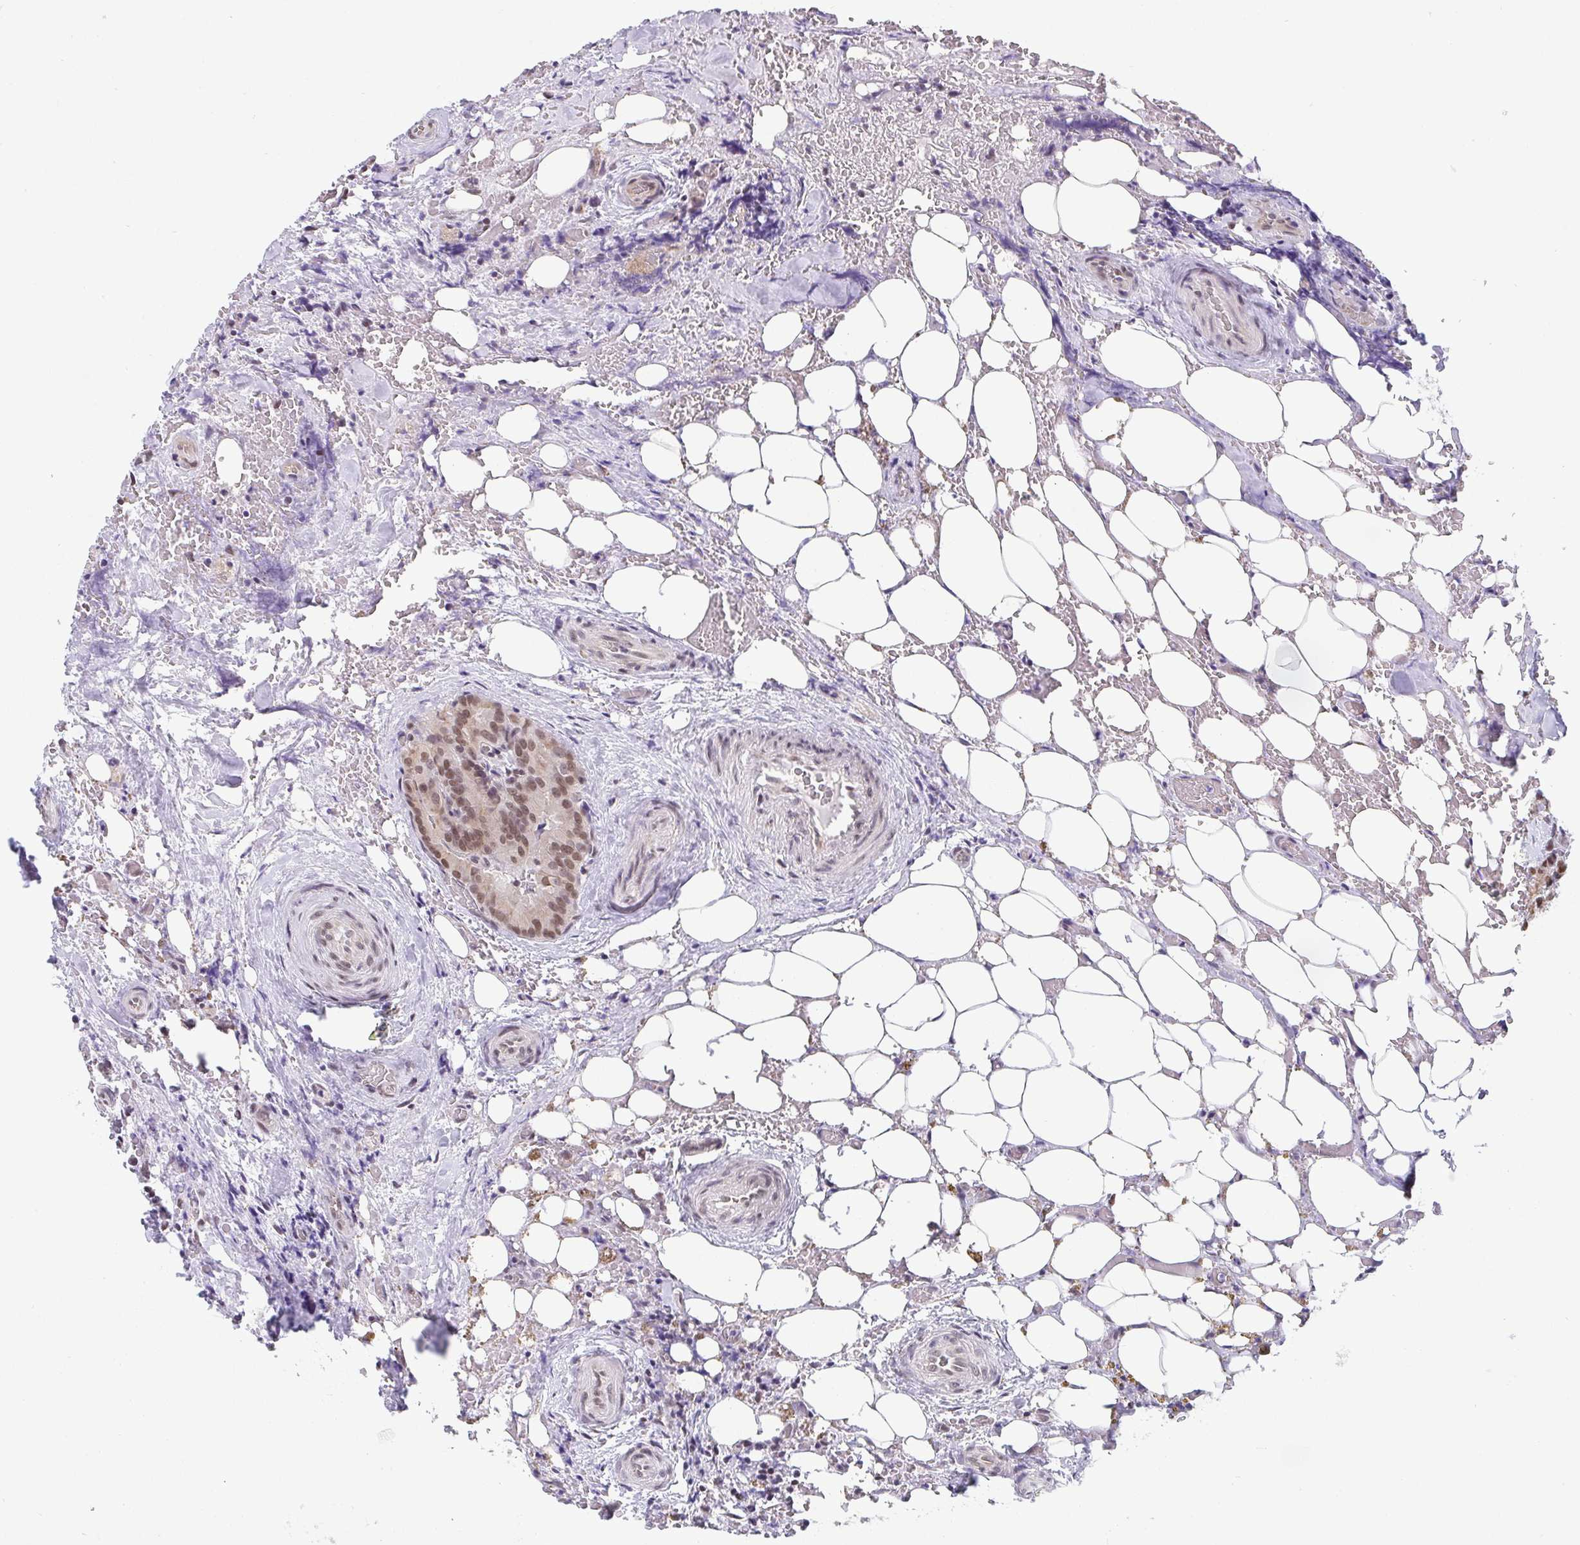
{"staining": {"intensity": "moderate", "quantity": ">75%", "location": "nuclear"}, "tissue": "thyroid cancer", "cell_type": "Tumor cells", "image_type": "cancer", "snomed": [{"axis": "morphology", "description": "Papillary adenocarcinoma, NOS"}, {"axis": "topography", "description": "Thyroid gland"}], "caption": "Protein staining of thyroid cancer (papillary adenocarcinoma) tissue shows moderate nuclear positivity in approximately >75% of tumor cells. (IHC, brightfield microscopy, high magnification).", "gene": "SLC7A10", "patient": {"sex": "male", "age": 61}}